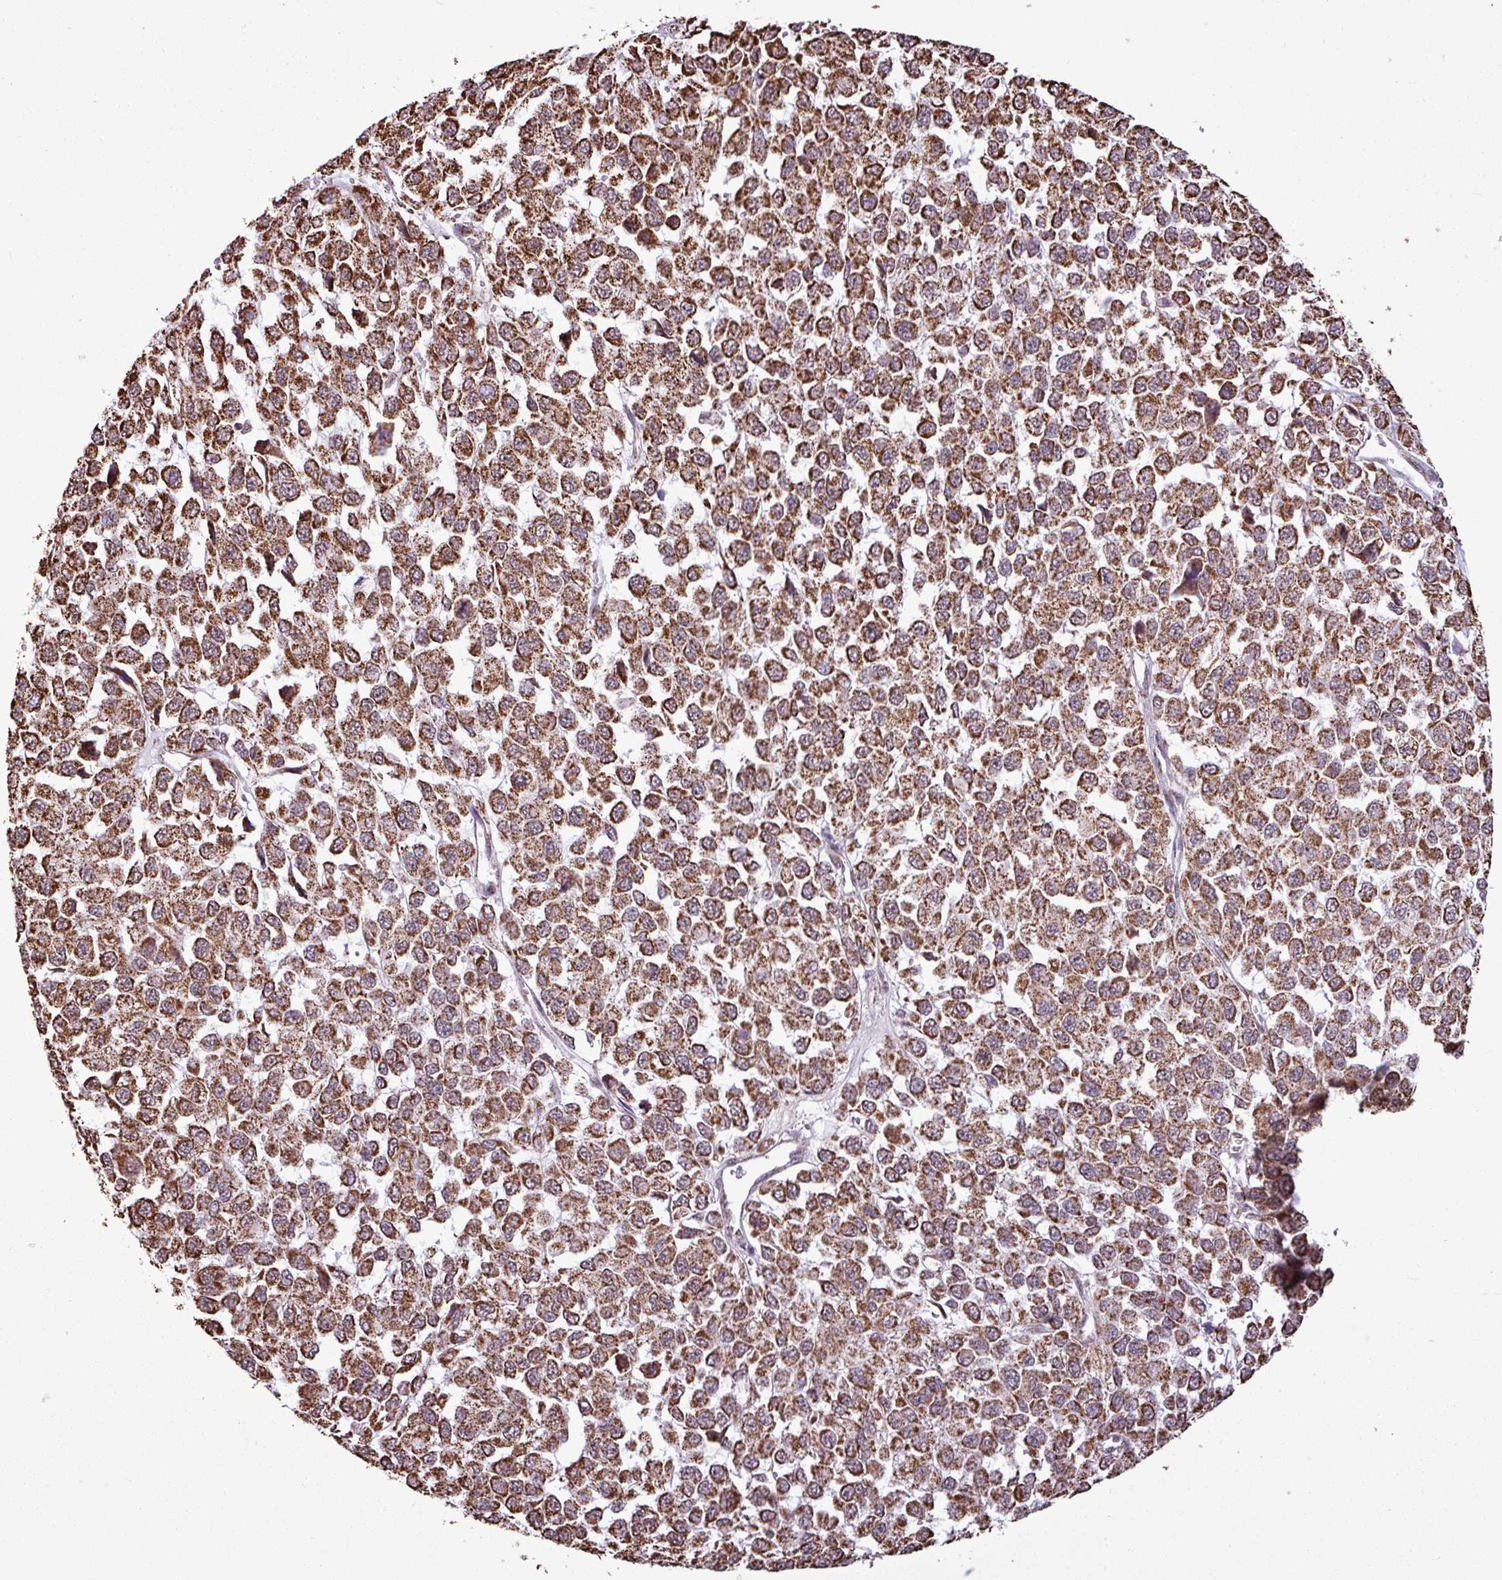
{"staining": {"intensity": "strong", "quantity": ">75%", "location": "cytoplasmic/membranous"}, "tissue": "melanoma", "cell_type": "Tumor cells", "image_type": "cancer", "snomed": [{"axis": "morphology", "description": "Malignant melanoma, NOS"}, {"axis": "topography", "description": "Skin"}], "caption": "Strong cytoplasmic/membranous positivity is appreciated in approximately >75% of tumor cells in melanoma.", "gene": "ALG8", "patient": {"sex": "male", "age": 62}}